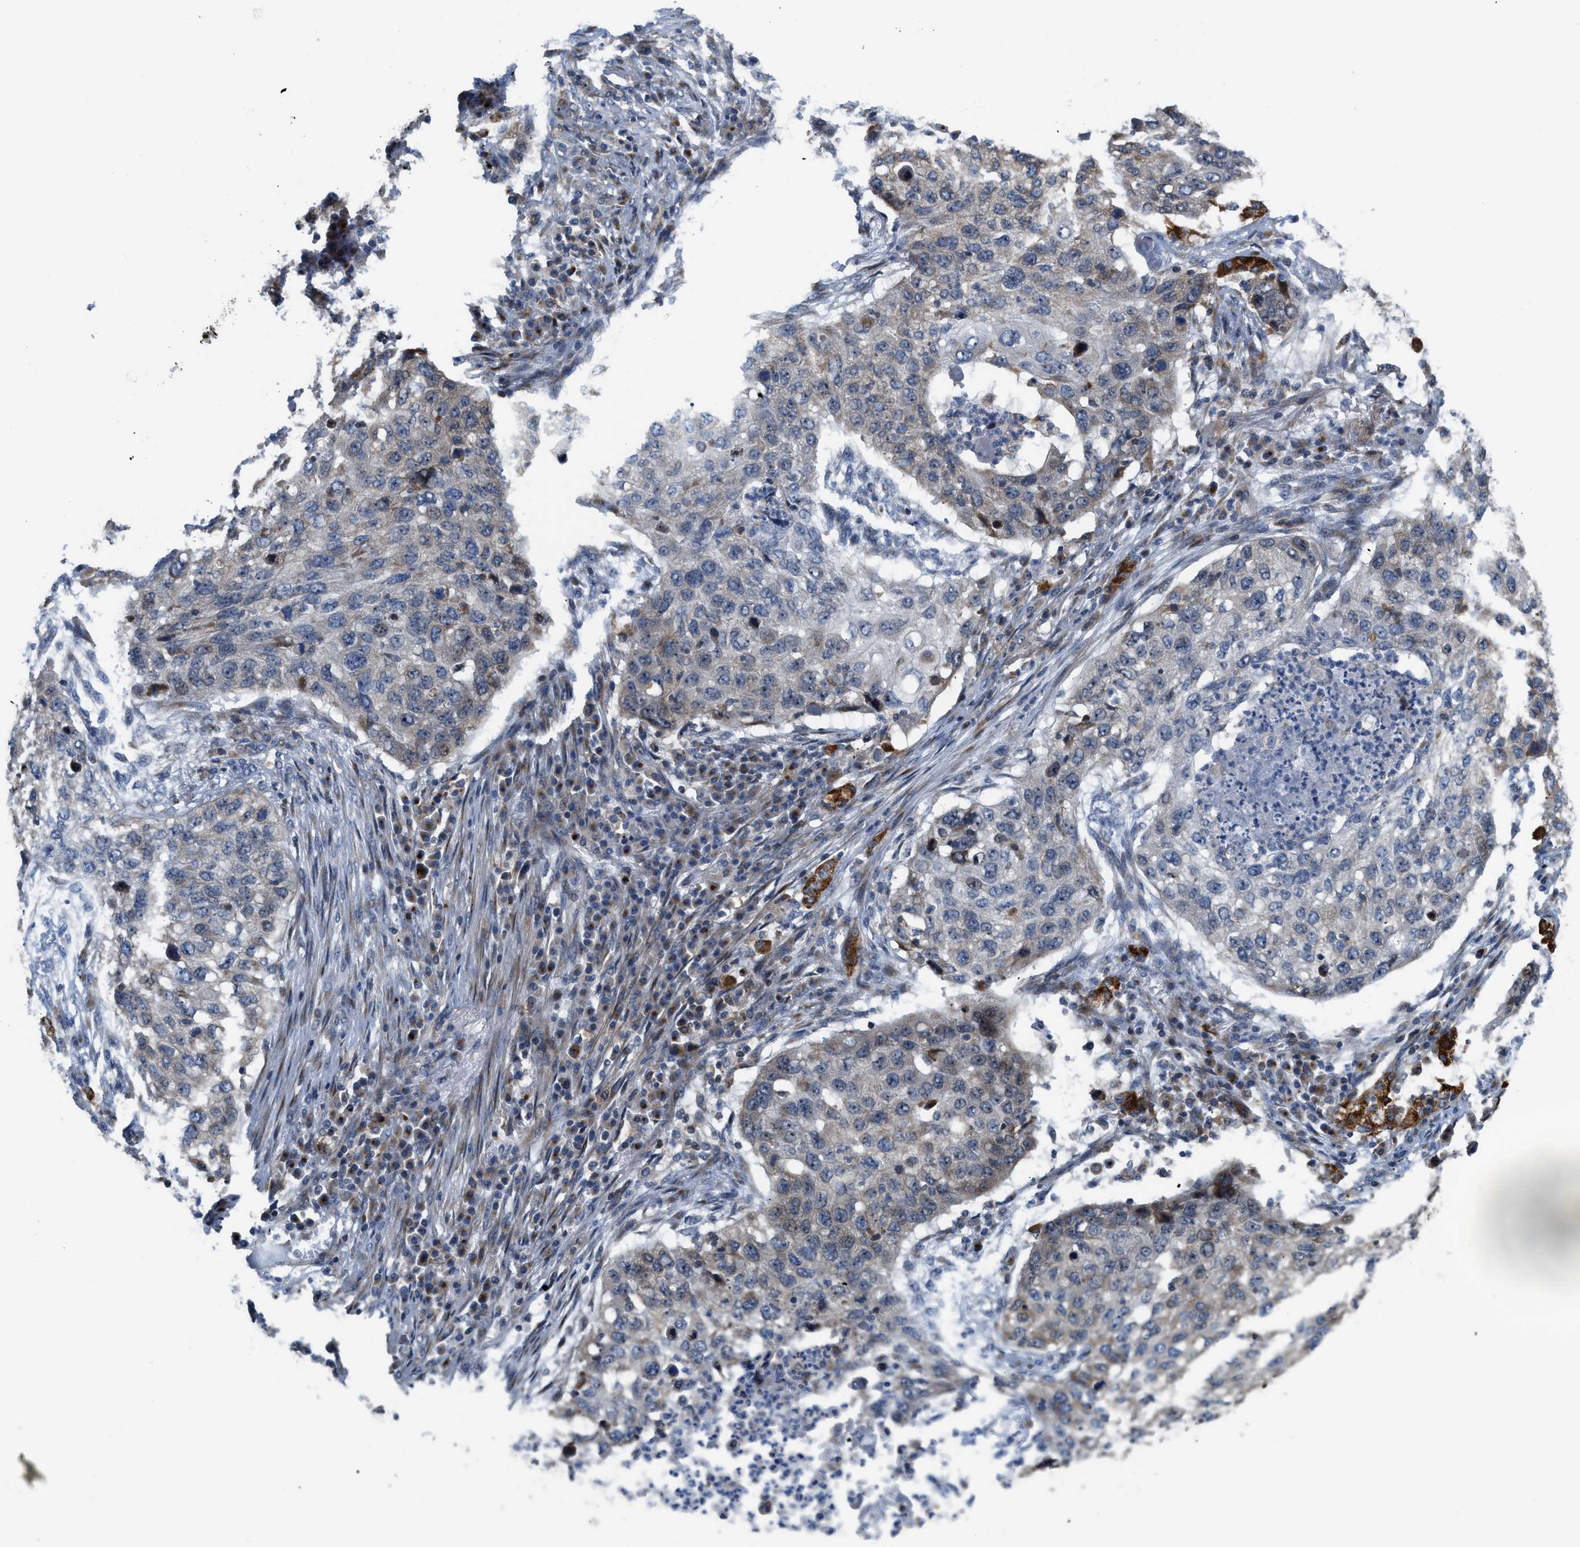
{"staining": {"intensity": "negative", "quantity": "none", "location": "none"}, "tissue": "lung cancer", "cell_type": "Tumor cells", "image_type": "cancer", "snomed": [{"axis": "morphology", "description": "Squamous cell carcinoma, NOS"}, {"axis": "topography", "description": "Lung"}], "caption": "An immunohistochemistry photomicrograph of lung cancer is shown. There is no staining in tumor cells of lung cancer.", "gene": "DIPK1A", "patient": {"sex": "female", "age": 63}}